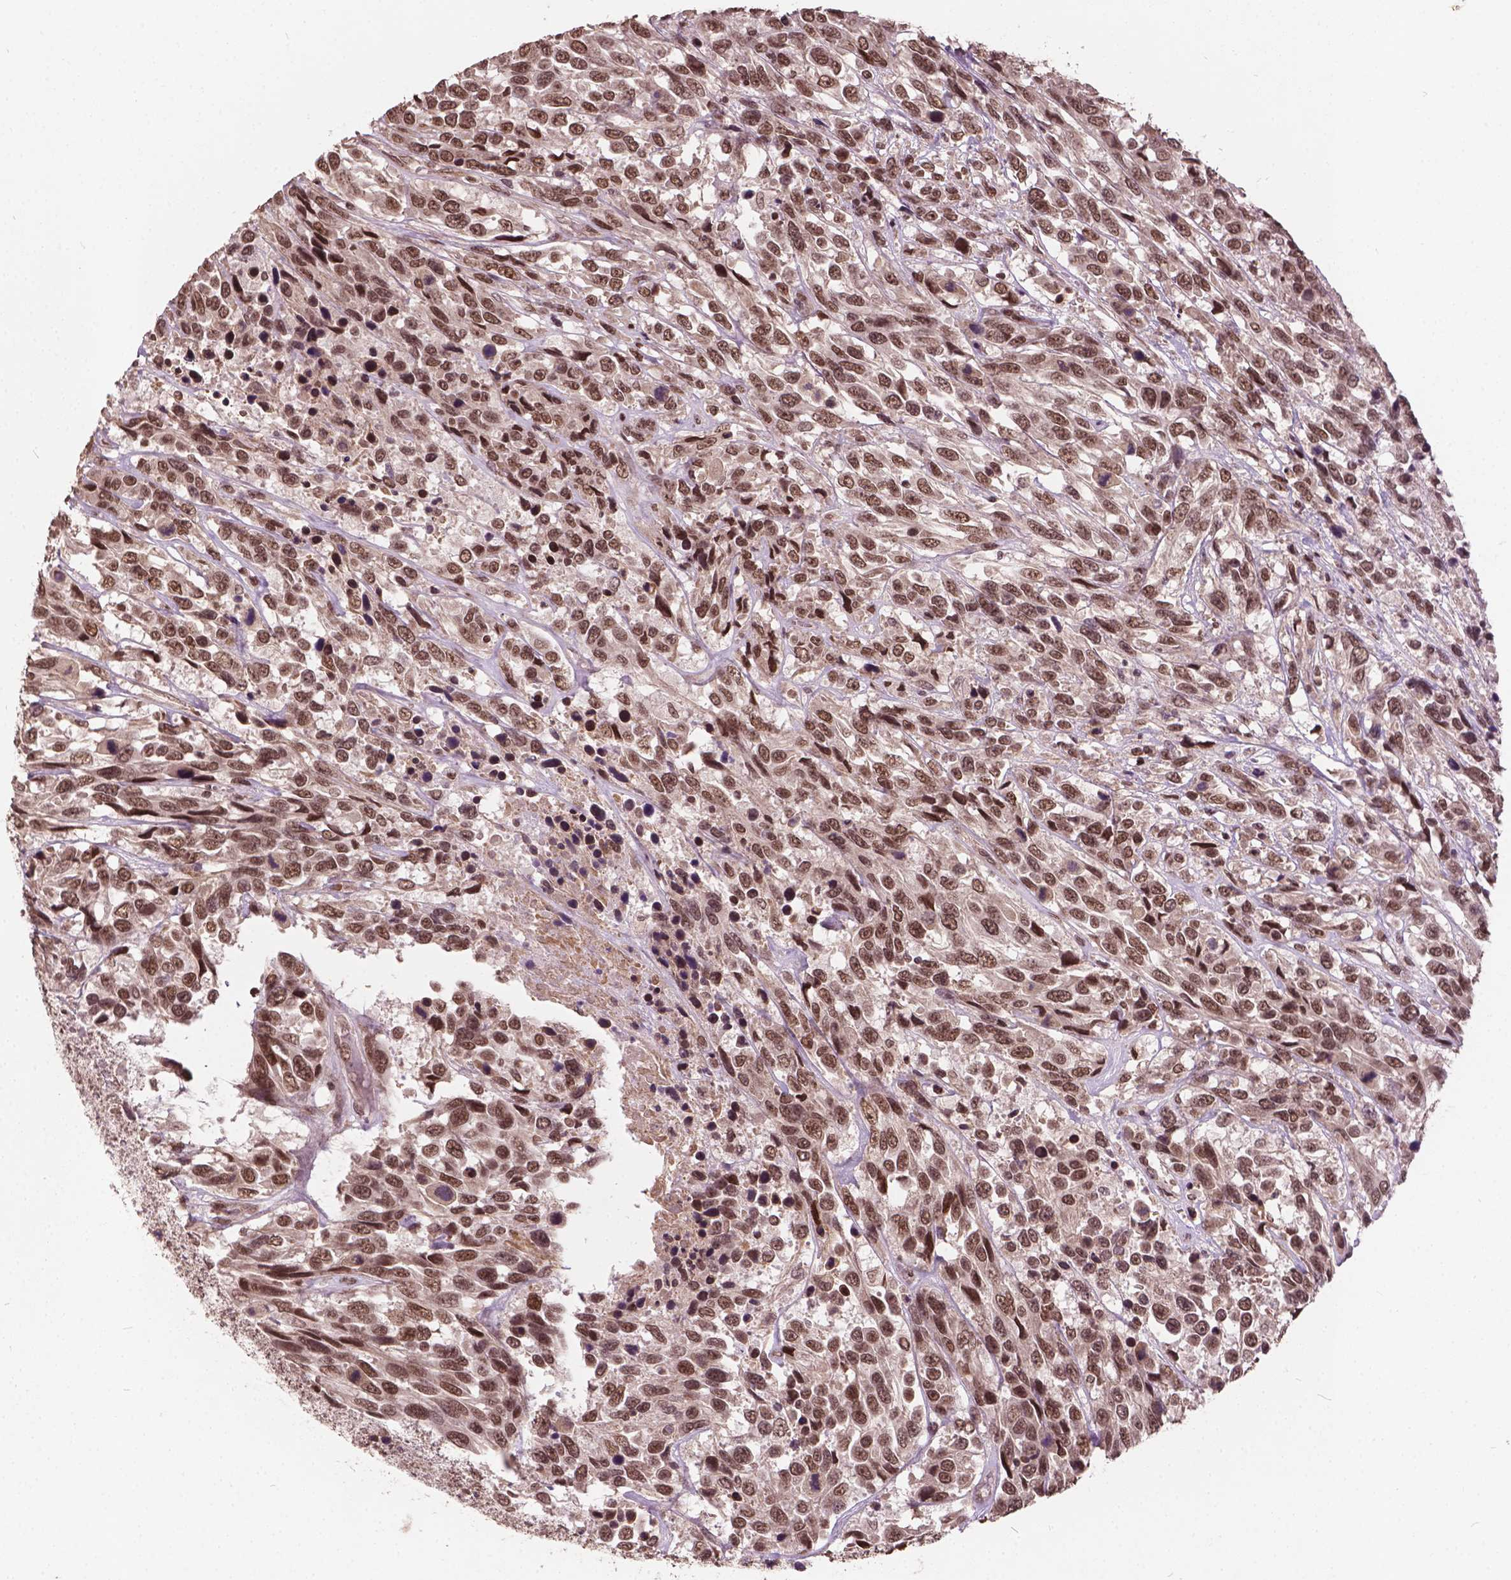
{"staining": {"intensity": "moderate", "quantity": ">75%", "location": "cytoplasmic/membranous,nuclear"}, "tissue": "urothelial cancer", "cell_type": "Tumor cells", "image_type": "cancer", "snomed": [{"axis": "morphology", "description": "Urothelial carcinoma, High grade"}, {"axis": "topography", "description": "Urinary bladder"}], "caption": "The histopathology image shows immunohistochemical staining of urothelial carcinoma (high-grade). There is moderate cytoplasmic/membranous and nuclear expression is present in approximately >75% of tumor cells.", "gene": "GPS2", "patient": {"sex": "female", "age": 70}}